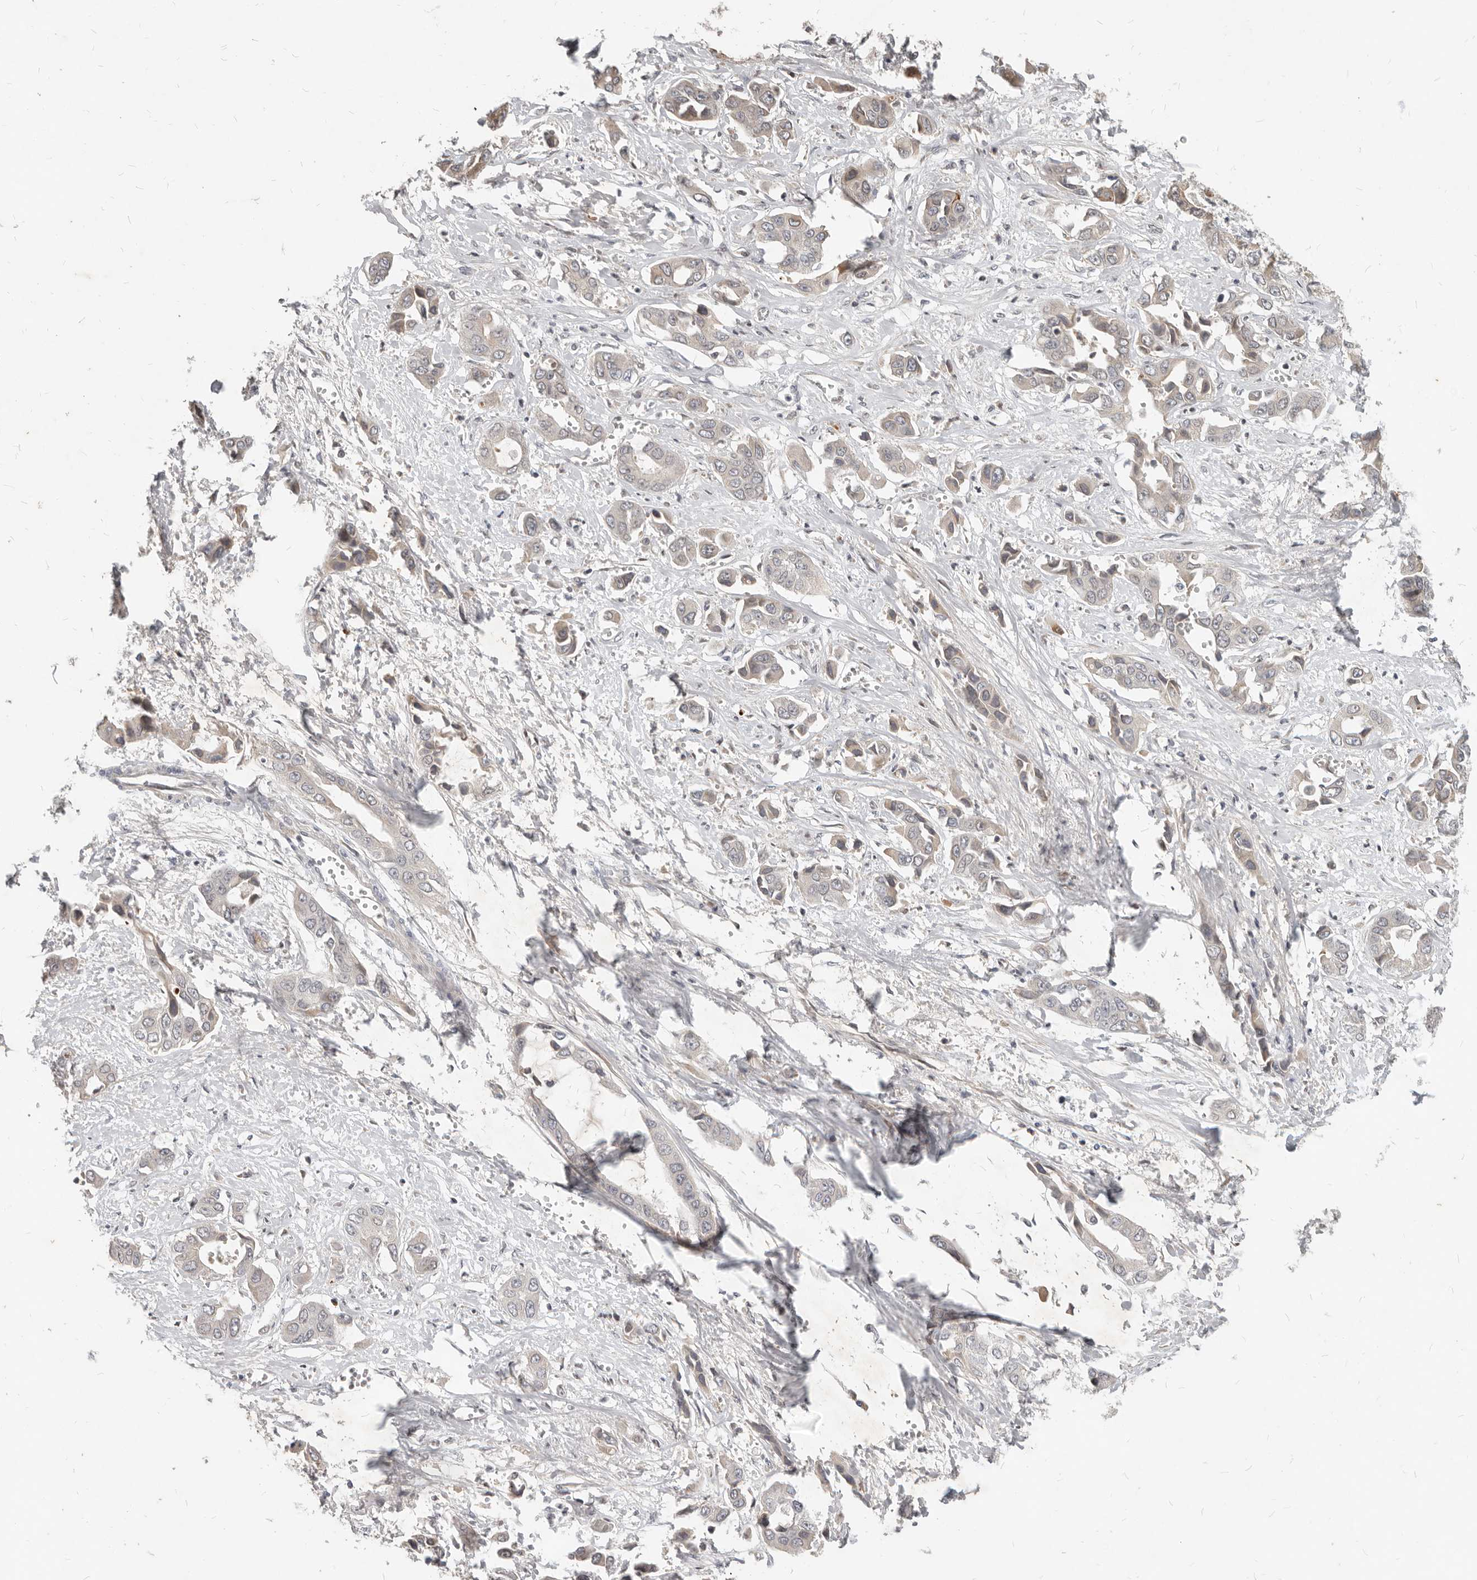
{"staining": {"intensity": "negative", "quantity": "none", "location": "none"}, "tissue": "liver cancer", "cell_type": "Tumor cells", "image_type": "cancer", "snomed": [{"axis": "morphology", "description": "Cholangiocarcinoma"}, {"axis": "topography", "description": "Liver"}], "caption": "There is no significant staining in tumor cells of cholangiocarcinoma (liver). (DAB immunohistochemistry, high magnification).", "gene": "NPY4R", "patient": {"sex": "female", "age": 52}}